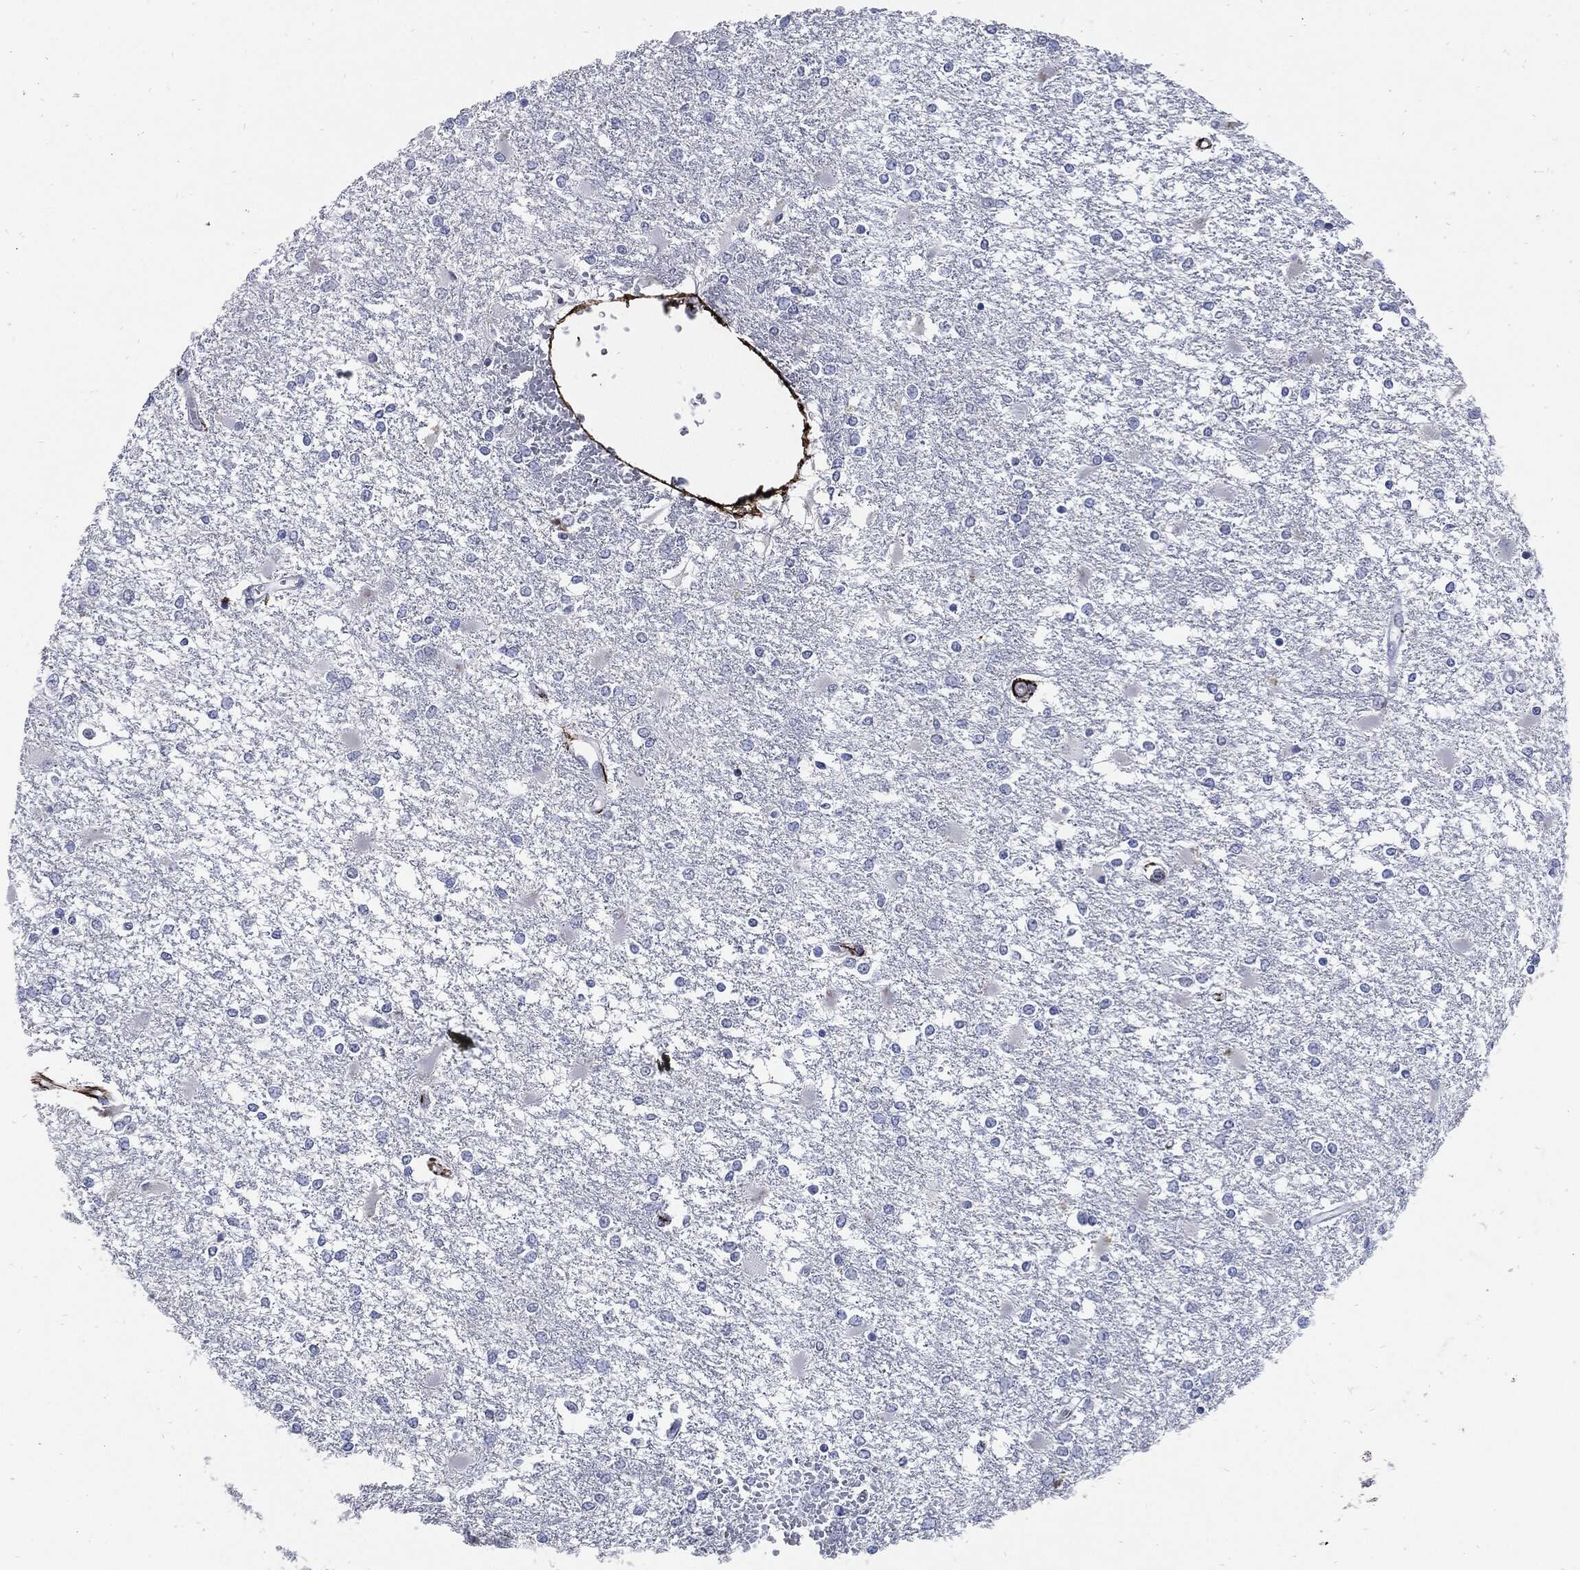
{"staining": {"intensity": "negative", "quantity": "none", "location": "none"}, "tissue": "glioma", "cell_type": "Tumor cells", "image_type": "cancer", "snomed": [{"axis": "morphology", "description": "Glioma, malignant, High grade"}, {"axis": "topography", "description": "Cerebral cortex"}], "caption": "Human malignant glioma (high-grade) stained for a protein using IHC demonstrates no positivity in tumor cells.", "gene": "FBN1", "patient": {"sex": "male", "age": 79}}